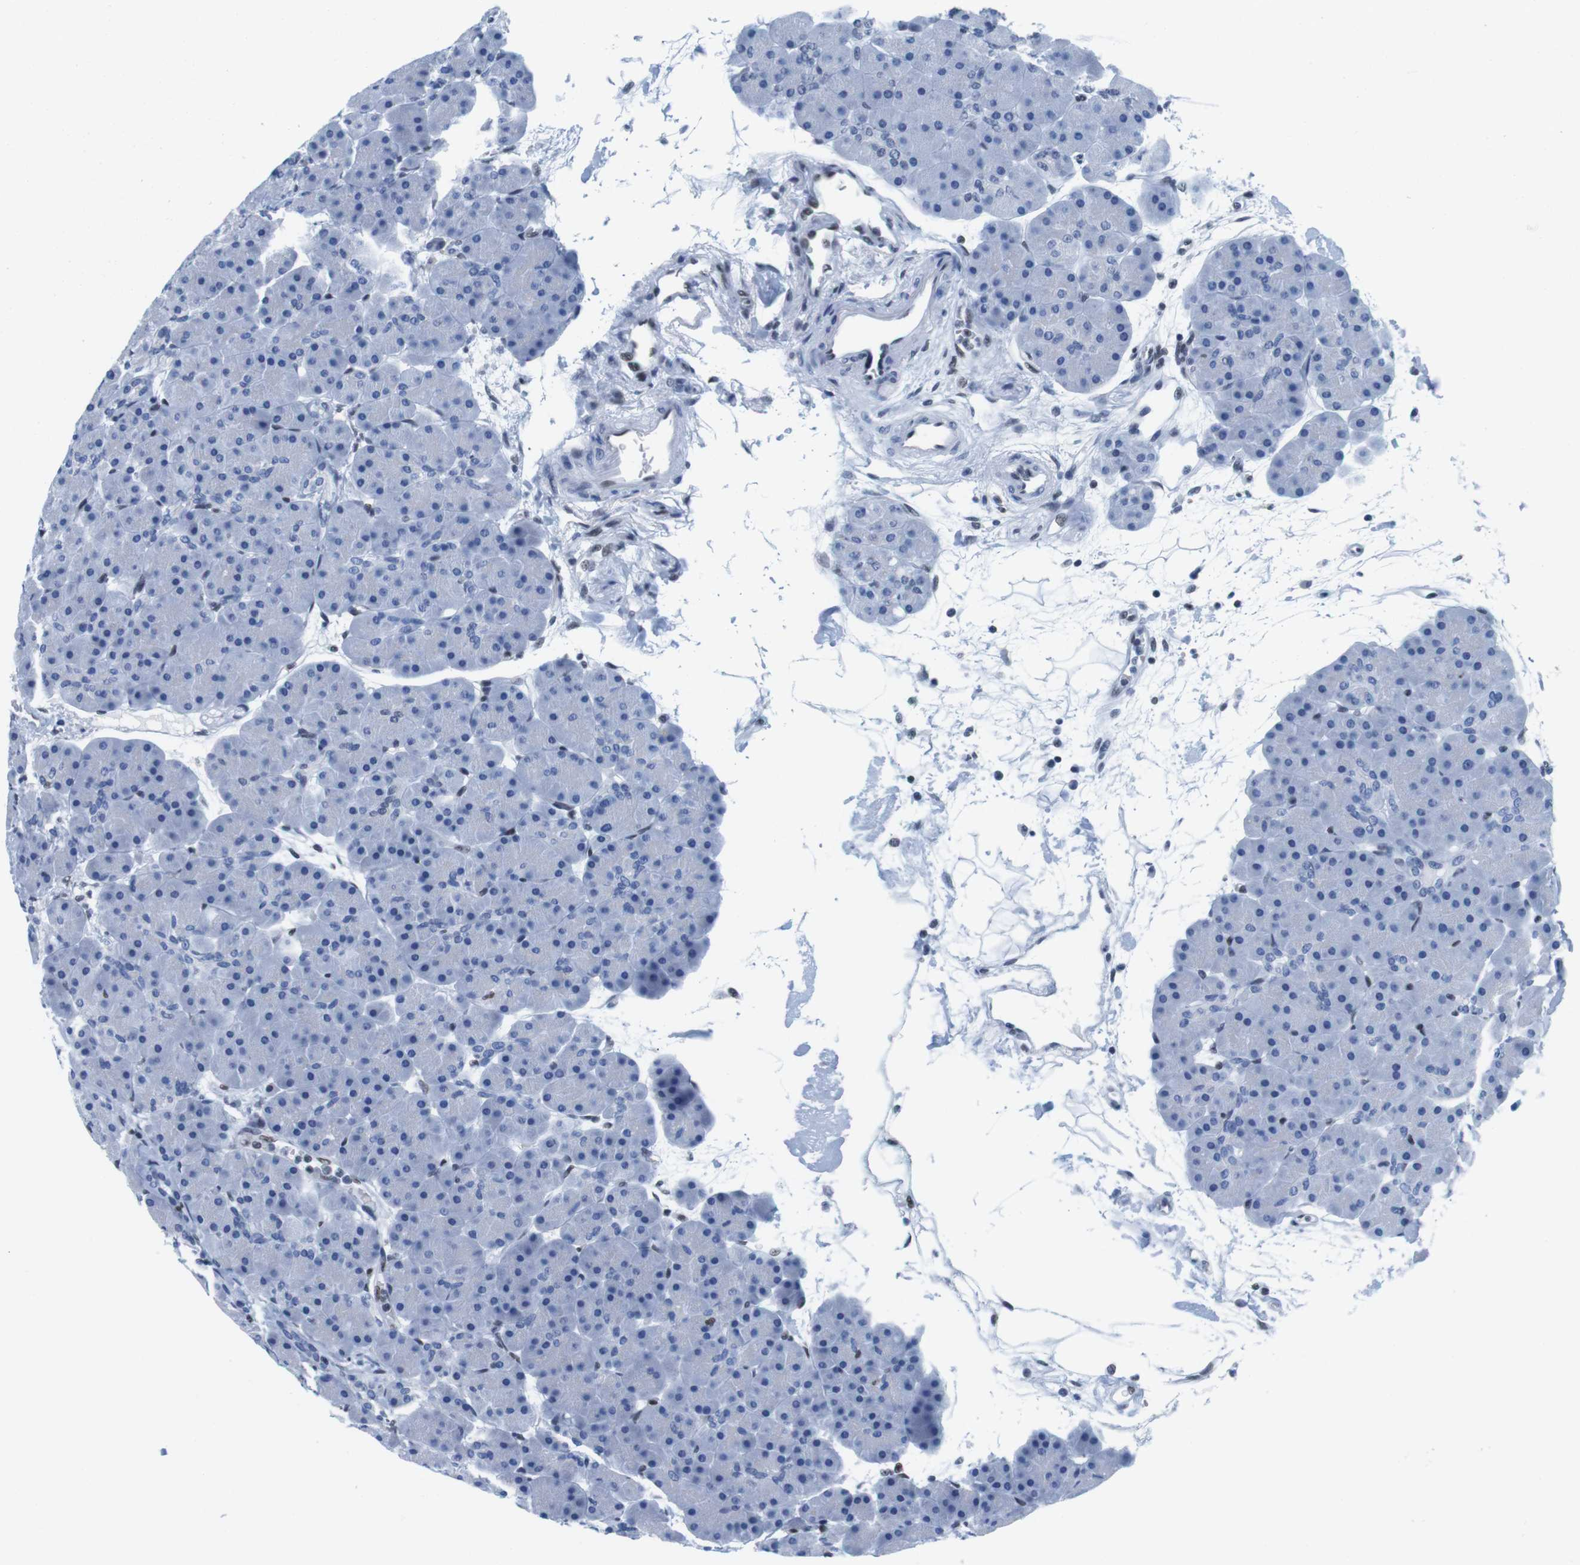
{"staining": {"intensity": "negative", "quantity": "none", "location": "none"}, "tissue": "pancreas", "cell_type": "Exocrine glandular cells", "image_type": "normal", "snomed": [{"axis": "morphology", "description": "Normal tissue, NOS"}, {"axis": "topography", "description": "Pancreas"}], "caption": "A high-resolution histopathology image shows IHC staining of unremarkable pancreas, which displays no significant positivity in exocrine glandular cells. (DAB (3,3'-diaminobenzidine) IHC, high magnification).", "gene": "IFI16", "patient": {"sex": "male", "age": 66}}